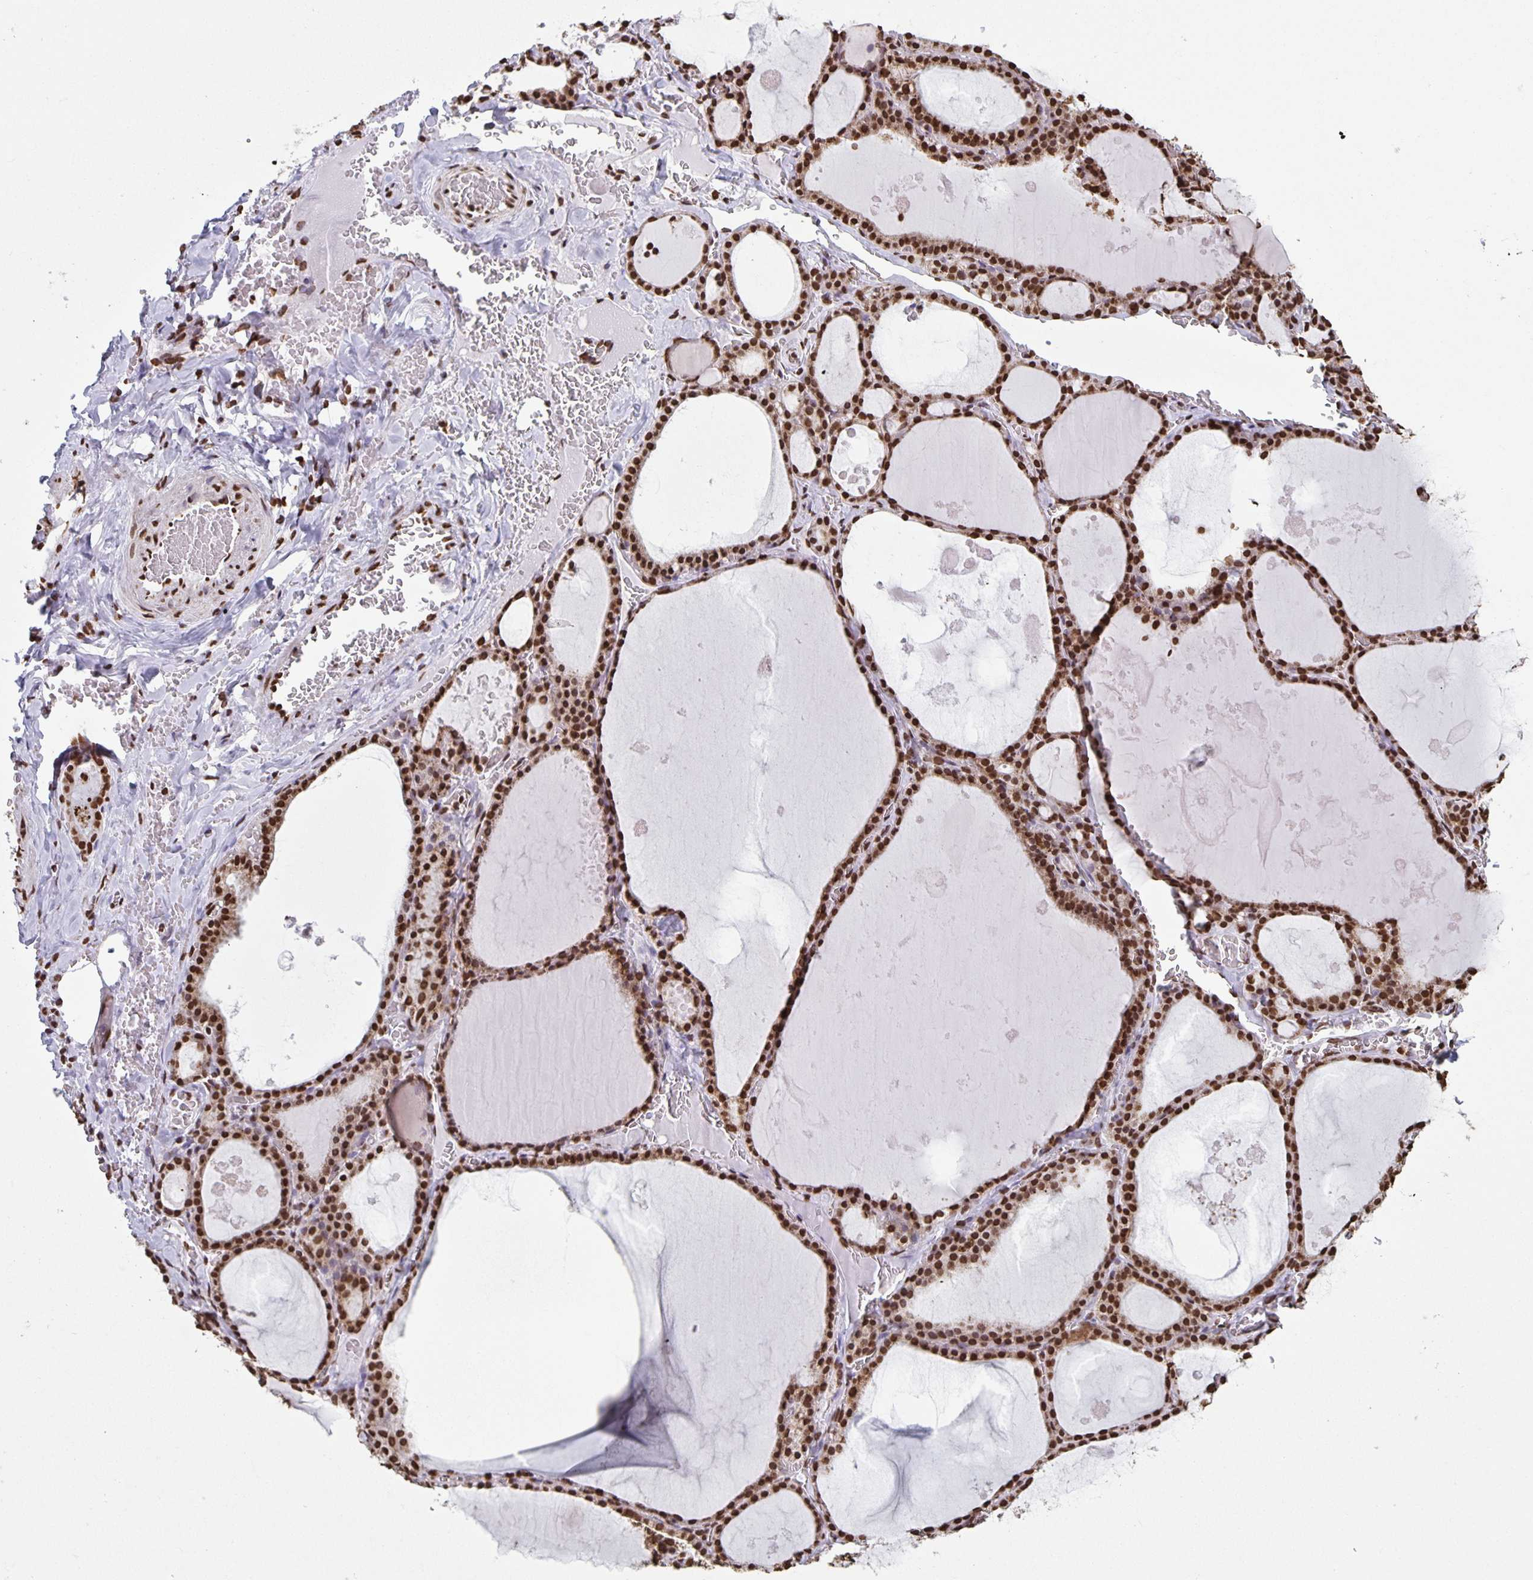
{"staining": {"intensity": "strong", "quantity": ">75%", "location": "nuclear"}, "tissue": "thyroid gland", "cell_type": "Glandular cells", "image_type": "normal", "snomed": [{"axis": "morphology", "description": "Normal tissue, NOS"}, {"axis": "topography", "description": "Thyroid gland"}], "caption": "Immunohistochemistry (IHC) (DAB) staining of unremarkable human thyroid gland displays strong nuclear protein staining in about >75% of glandular cells. The staining is performed using DAB brown chromogen to label protein expression. The nuclei are counter-stained blue using hematoxylin.", "gene": "DUT", "patient": {"sex": "male", "age": 56}}